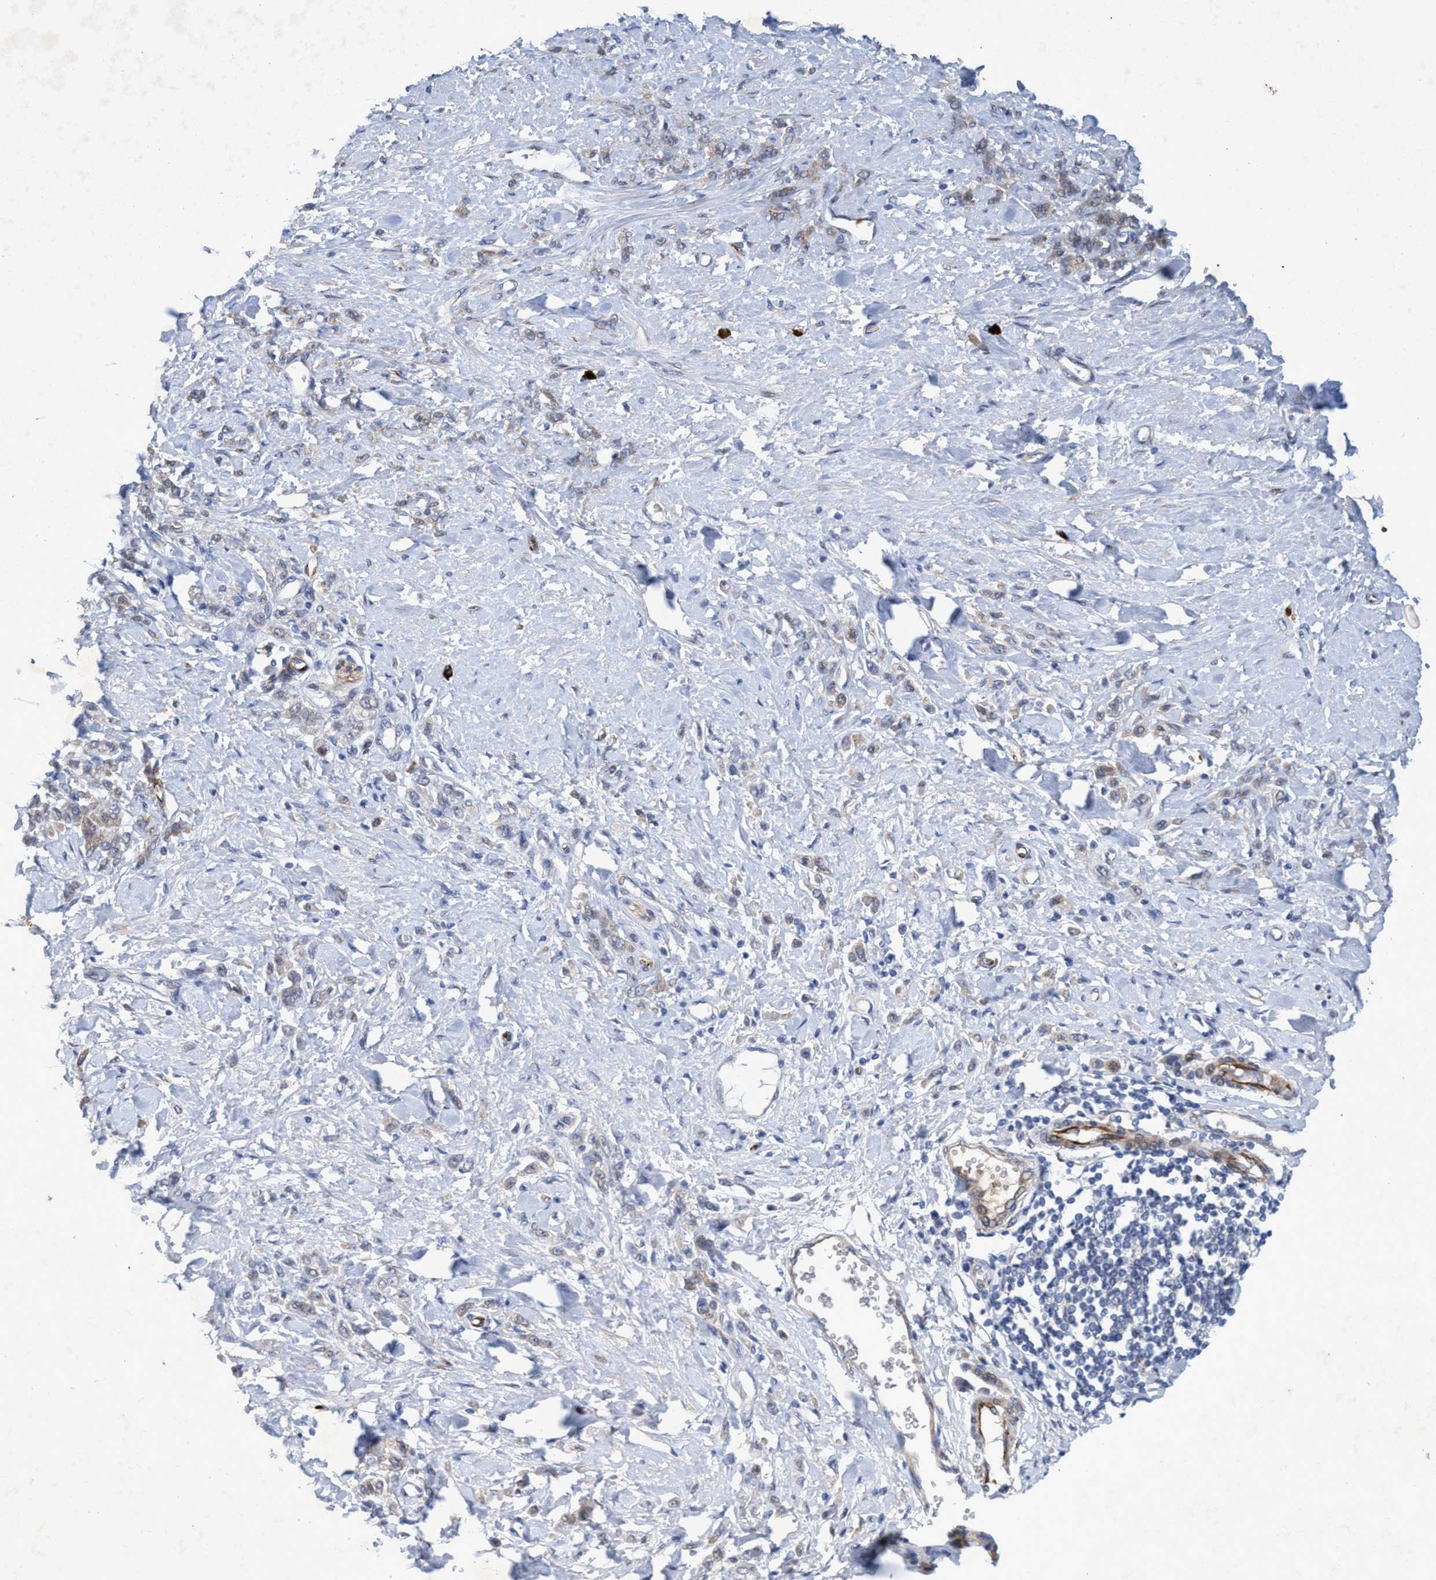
{"staining": {"intensity": "weak", "quantity": "25%-75%", "location": "cytoplasmic/membranous"}, "tissue": "stomach cancer", "cell_type": "Tumor cells", "image_type": "cancer", "snomed": [{"axis": "morphology", "description": "Normal tissue, NOS"}, {"axis": "morphology", "description": "Adenocarcinoma, NOS"}, {"axis": "topography", "description": "Stomach"}], "caption": "Stomach cancer stained for a protein (brown) exhibits weak cytoplasmic/membranous positive positivity in about 25%-75% of tumor cells.", "gene": "SLC43A2", "patient": {"sex": "male", "age": 82}}